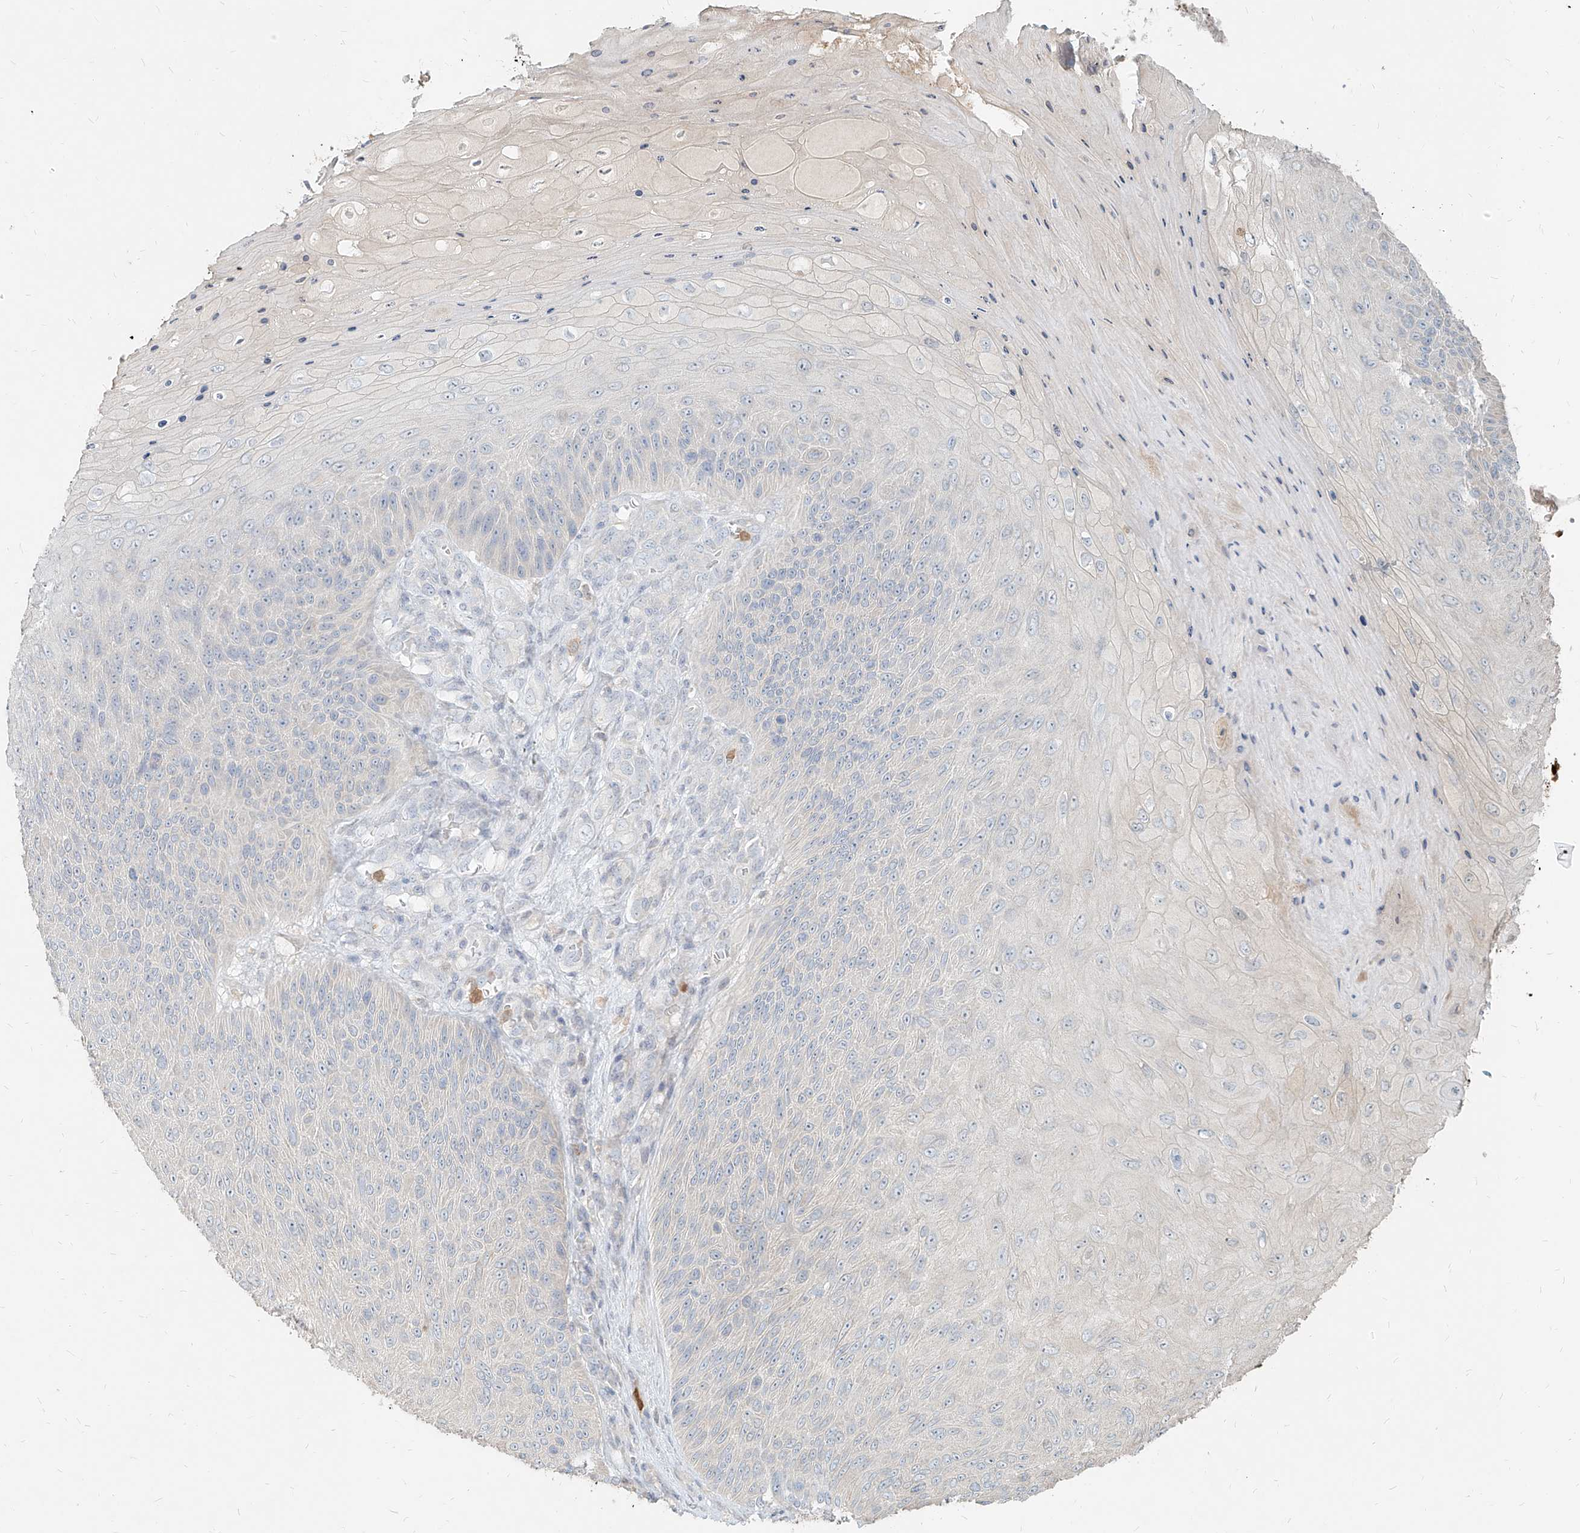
{"staining": {"intensity": "negative", "quantity": "none", "location": "none"}, "tissue": "skin cancer", "cell_type": "Tumor cells", "image_type": "cancer", "snomed": [{"axis": "morphology", "description": "Squamous cell carcinoma, NOS"}, {"axis": "topography", "description": "Skin"}], "caption": "IHC of human squamous cell carcinoma (skin) displays no staining in tumor cells. (Immunohistochemistry, brightfield microscopy, high magnification).", "gene": "PGD", "patient": {"sex": "female", "age": 88}}